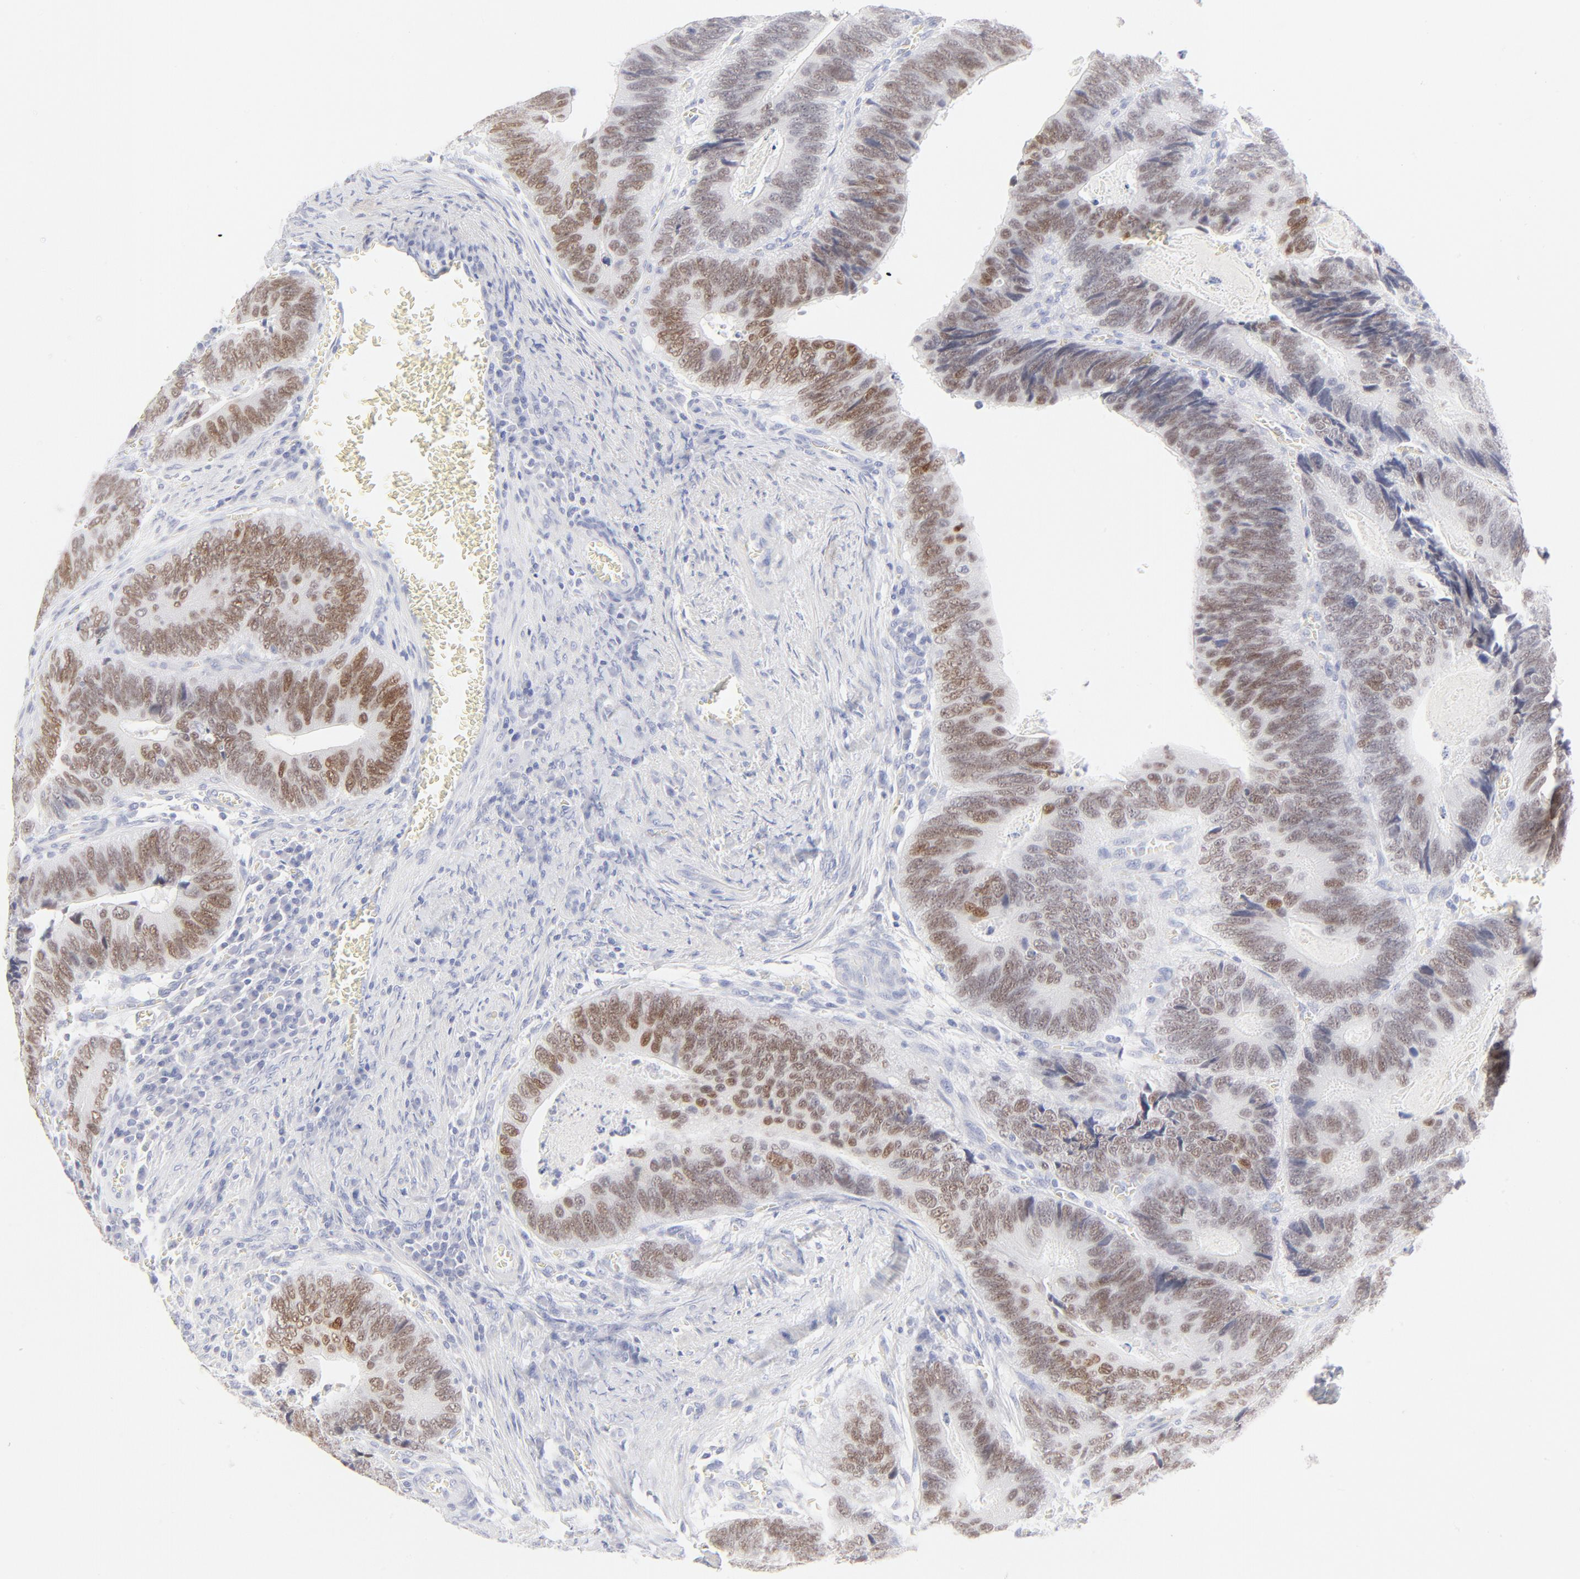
{"staining": {"intensity": "moderate", "quantity": "25%-75%", "location": "nuclear"}, "tissue": "colorectal cancer", "cell_type": "Tumor cells", "image_type": "cancer", "snomed": [{"axis": "morphology", "description": "Adenocarcinoma, NOS"}, {"axis": "topography", "description": "Colon"}], "caption": "Human colorectal cancer stained for a protein (brown) demonstrates moderate nuclear positive staining in approximately 25%-75% of tumor cells.", "gene": "ELF3", "patient": {"sex": "male", "age": 72}}